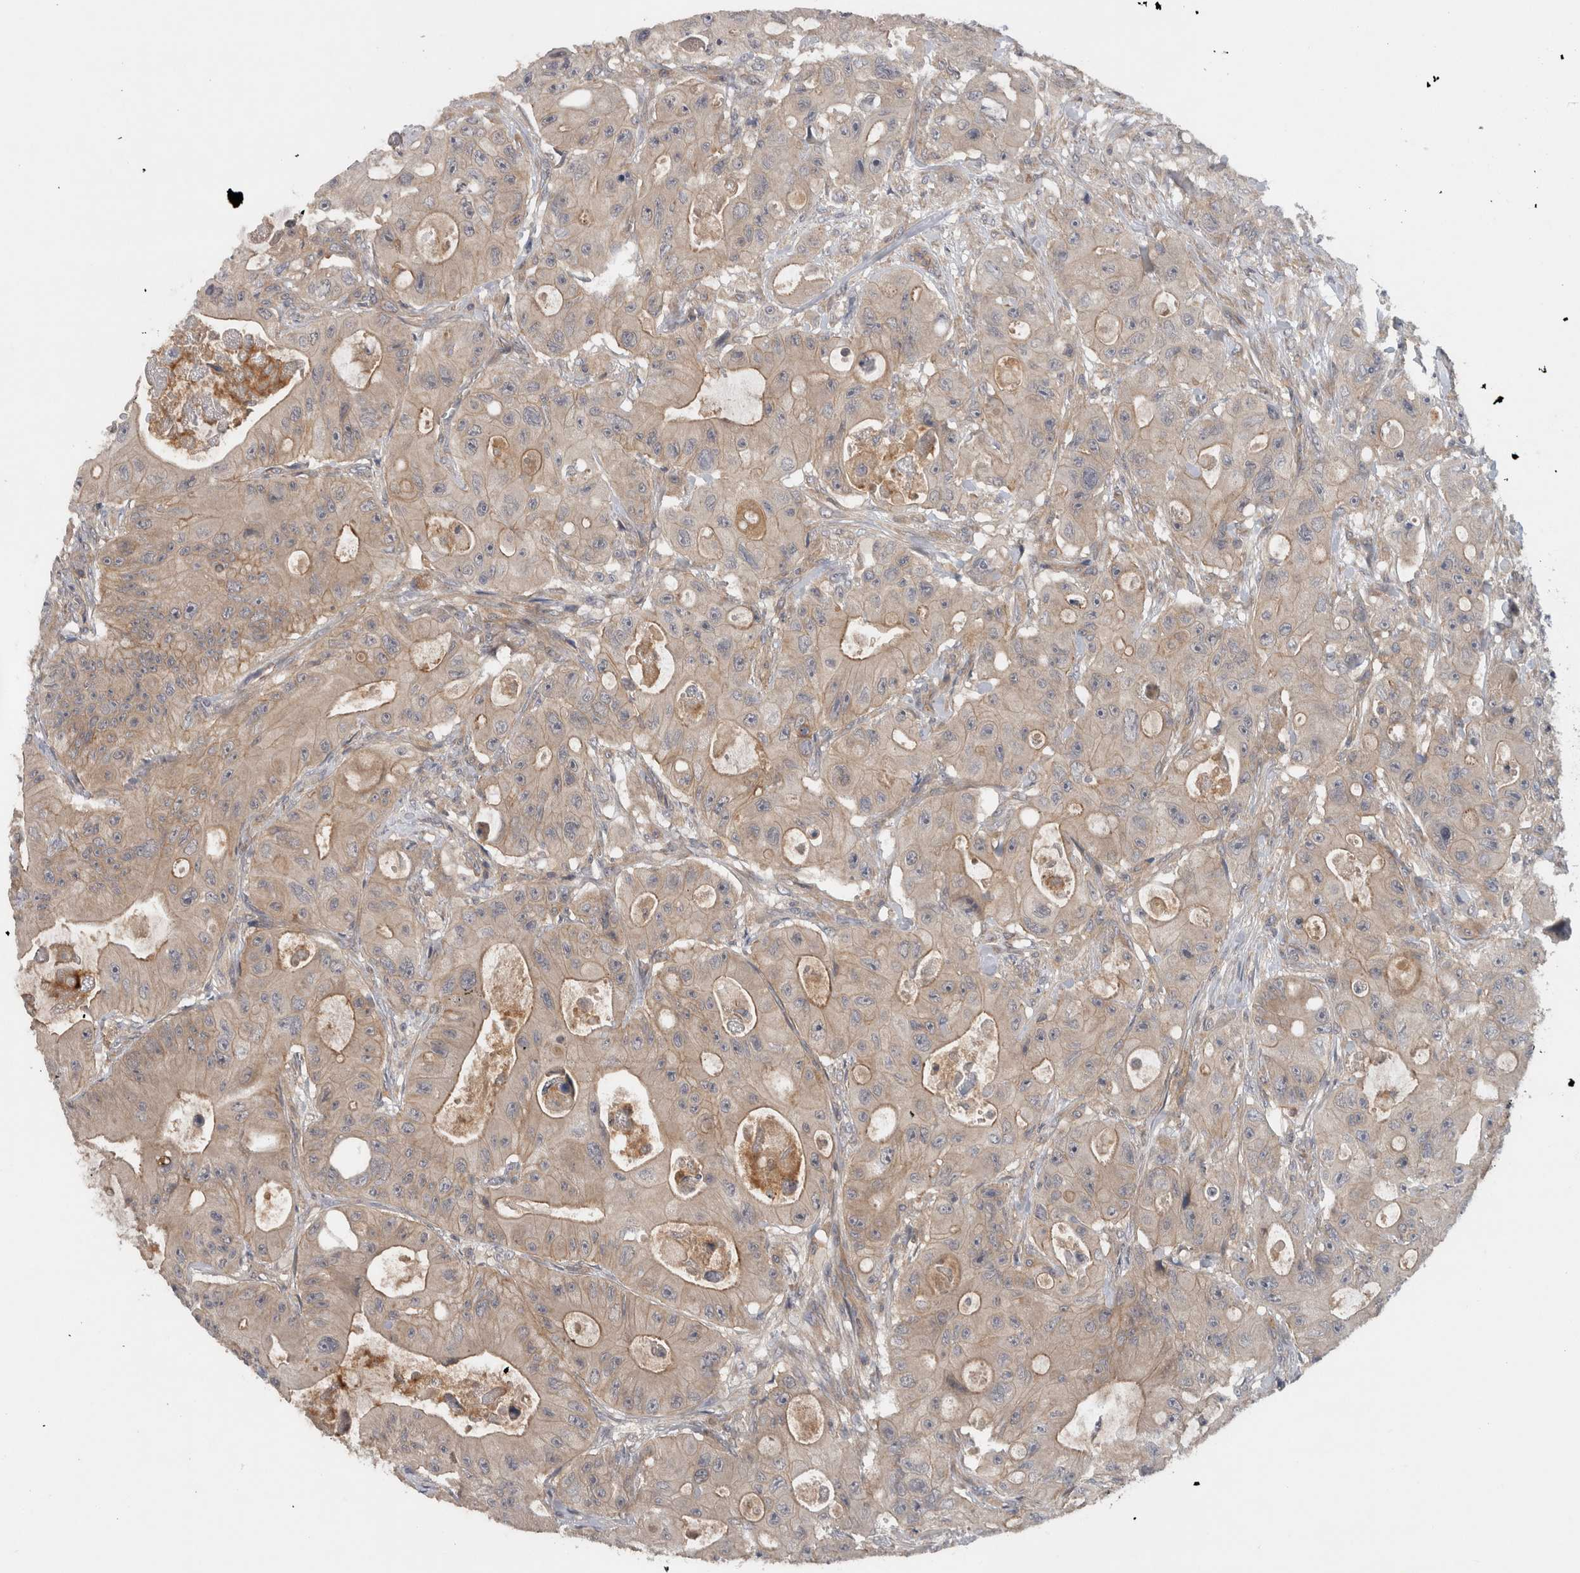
{"staining": {"intensity": "weak", "quantity": "25%-75%", "location": "cytoplasmic/membranous"}, "tissue": "colorectal cancer", "cell_type": "Tumor cells", "image_type": "cancer", "snomed": [{"axis": "morphology", "description": "Adenocarcinoma, NOS"}, {"axis": "topography", "description": "Colon"}], "caption": "This histopathology image shows immunohistochemistry staining of human adenocarcinoma (colorectal), with low weak cytoplasmic/membranous positivity in approximately 25%-75% of tumor cells.", "gene": "SCARA5", "patient": {"sex": "female", "age": 46}}